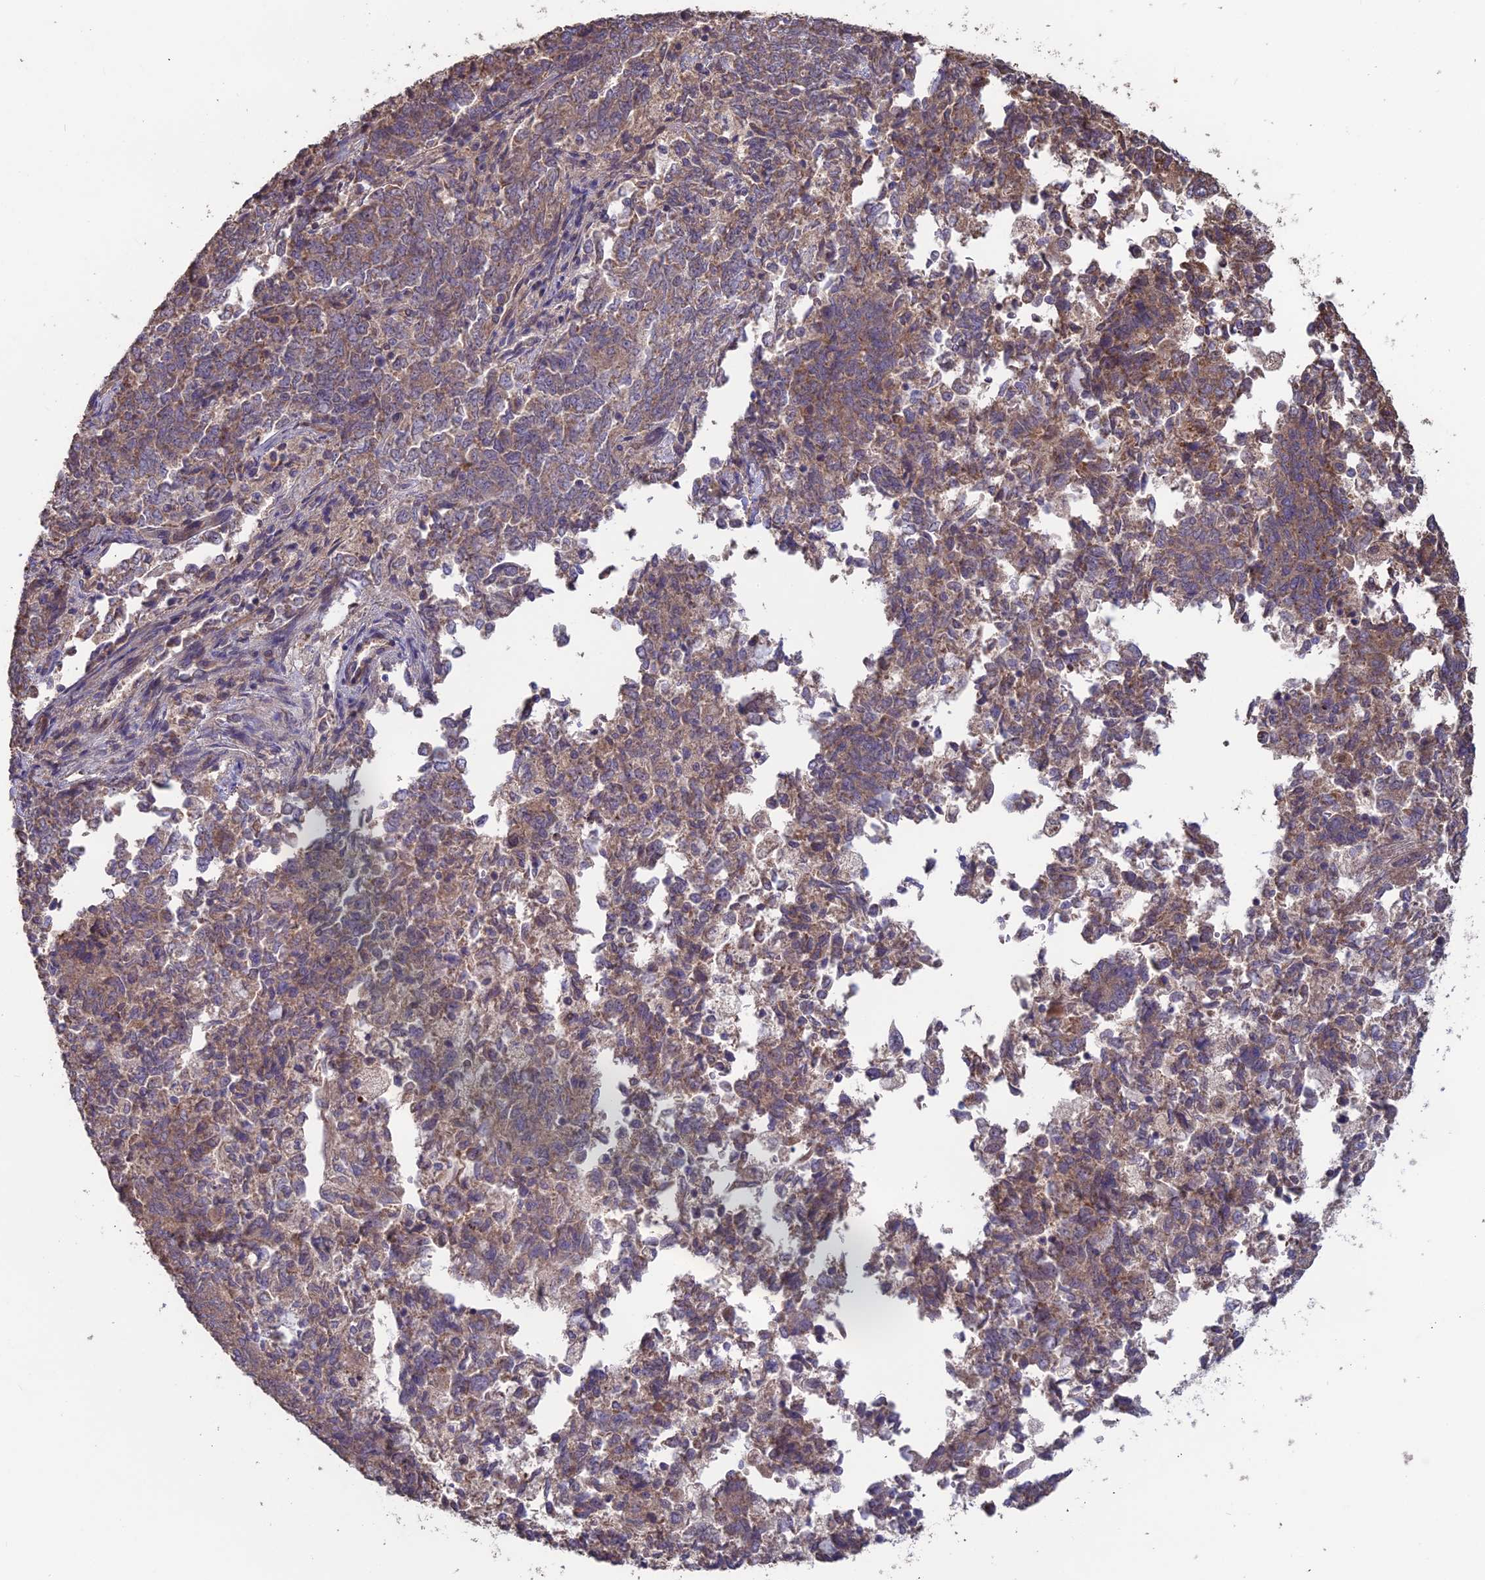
{"staining": {"intensity": "moderate", "quantity": ">75%", "location": "cytoplasmic/membranous"}, "tissue": "endometrial cancer", "cell_type": "Tumor cells", "image_type": "cancer", "snomed": [{"axis": "morphology", "description": "Adenocarcinoma, NOS"}, {"axis": "topography", "description": "Endometrium"}], "caption": "A brown stain labels moderate cytoplasmic/membranous positivity of a protein in human endometrial cancer (adenocarcinoma) tumor cells.", "gene": "SHISA5", "patient": {"sex": "female", "age": 80}}